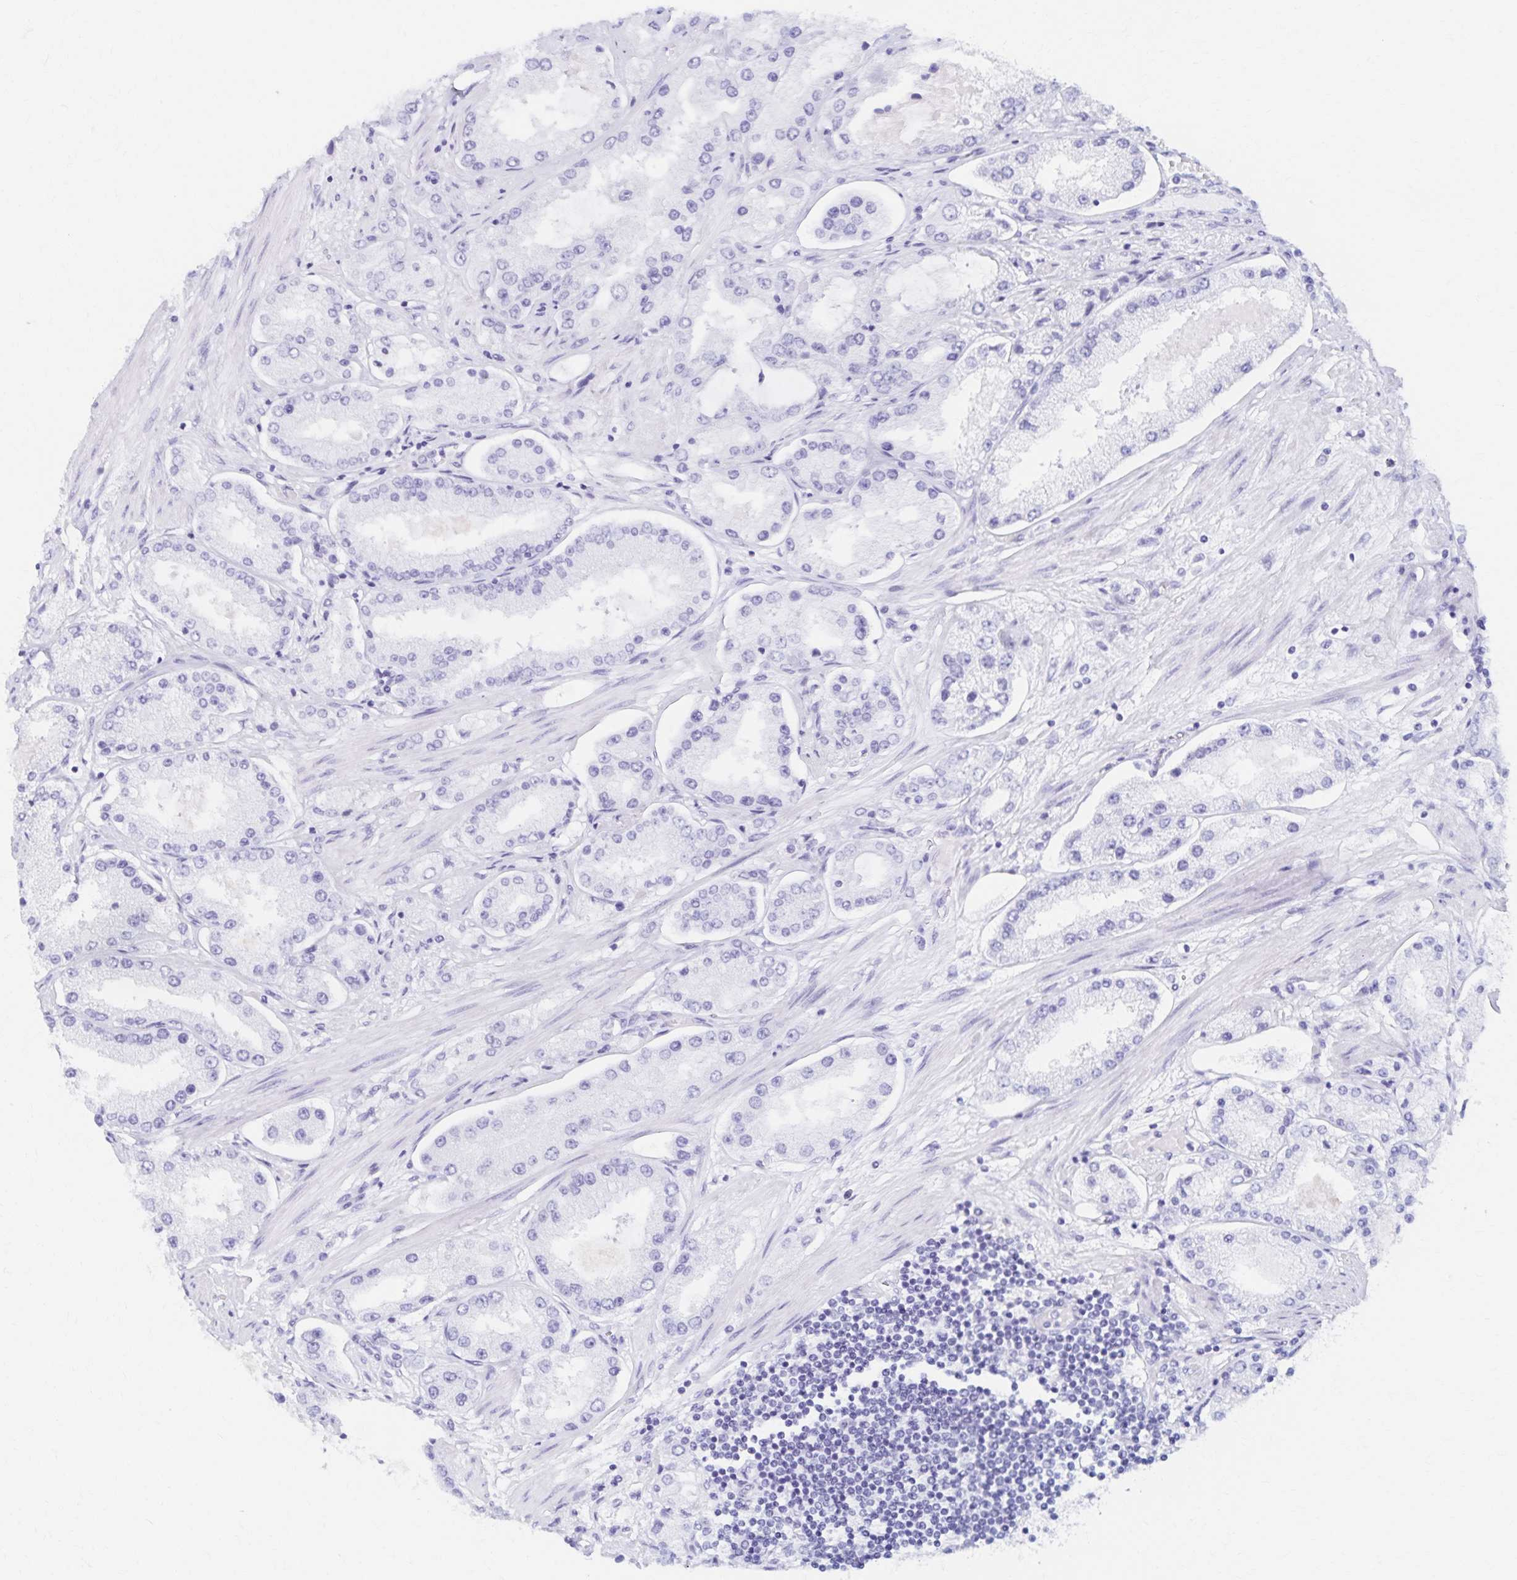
{"staining": {"intensity": "negative", "quantity": "none", "location": "none"}, "tissue": "prostate cancer", "cell_type": "Tumor cells", "image_type": "cancer", "snomed": [{"axis": "morphology", "description": "Adenocarcinoma, High grade"}, {"axis": "topography", "description": "Prostate"}], "caption": "This is a histopathology image of immunohistochemistry (IHC) staining of high-grade adenocarcinoma (prostate), which shows no staining in tumor cells.", "gene": "C2orf50", "patient": {"sex": "male", "age": 69}}